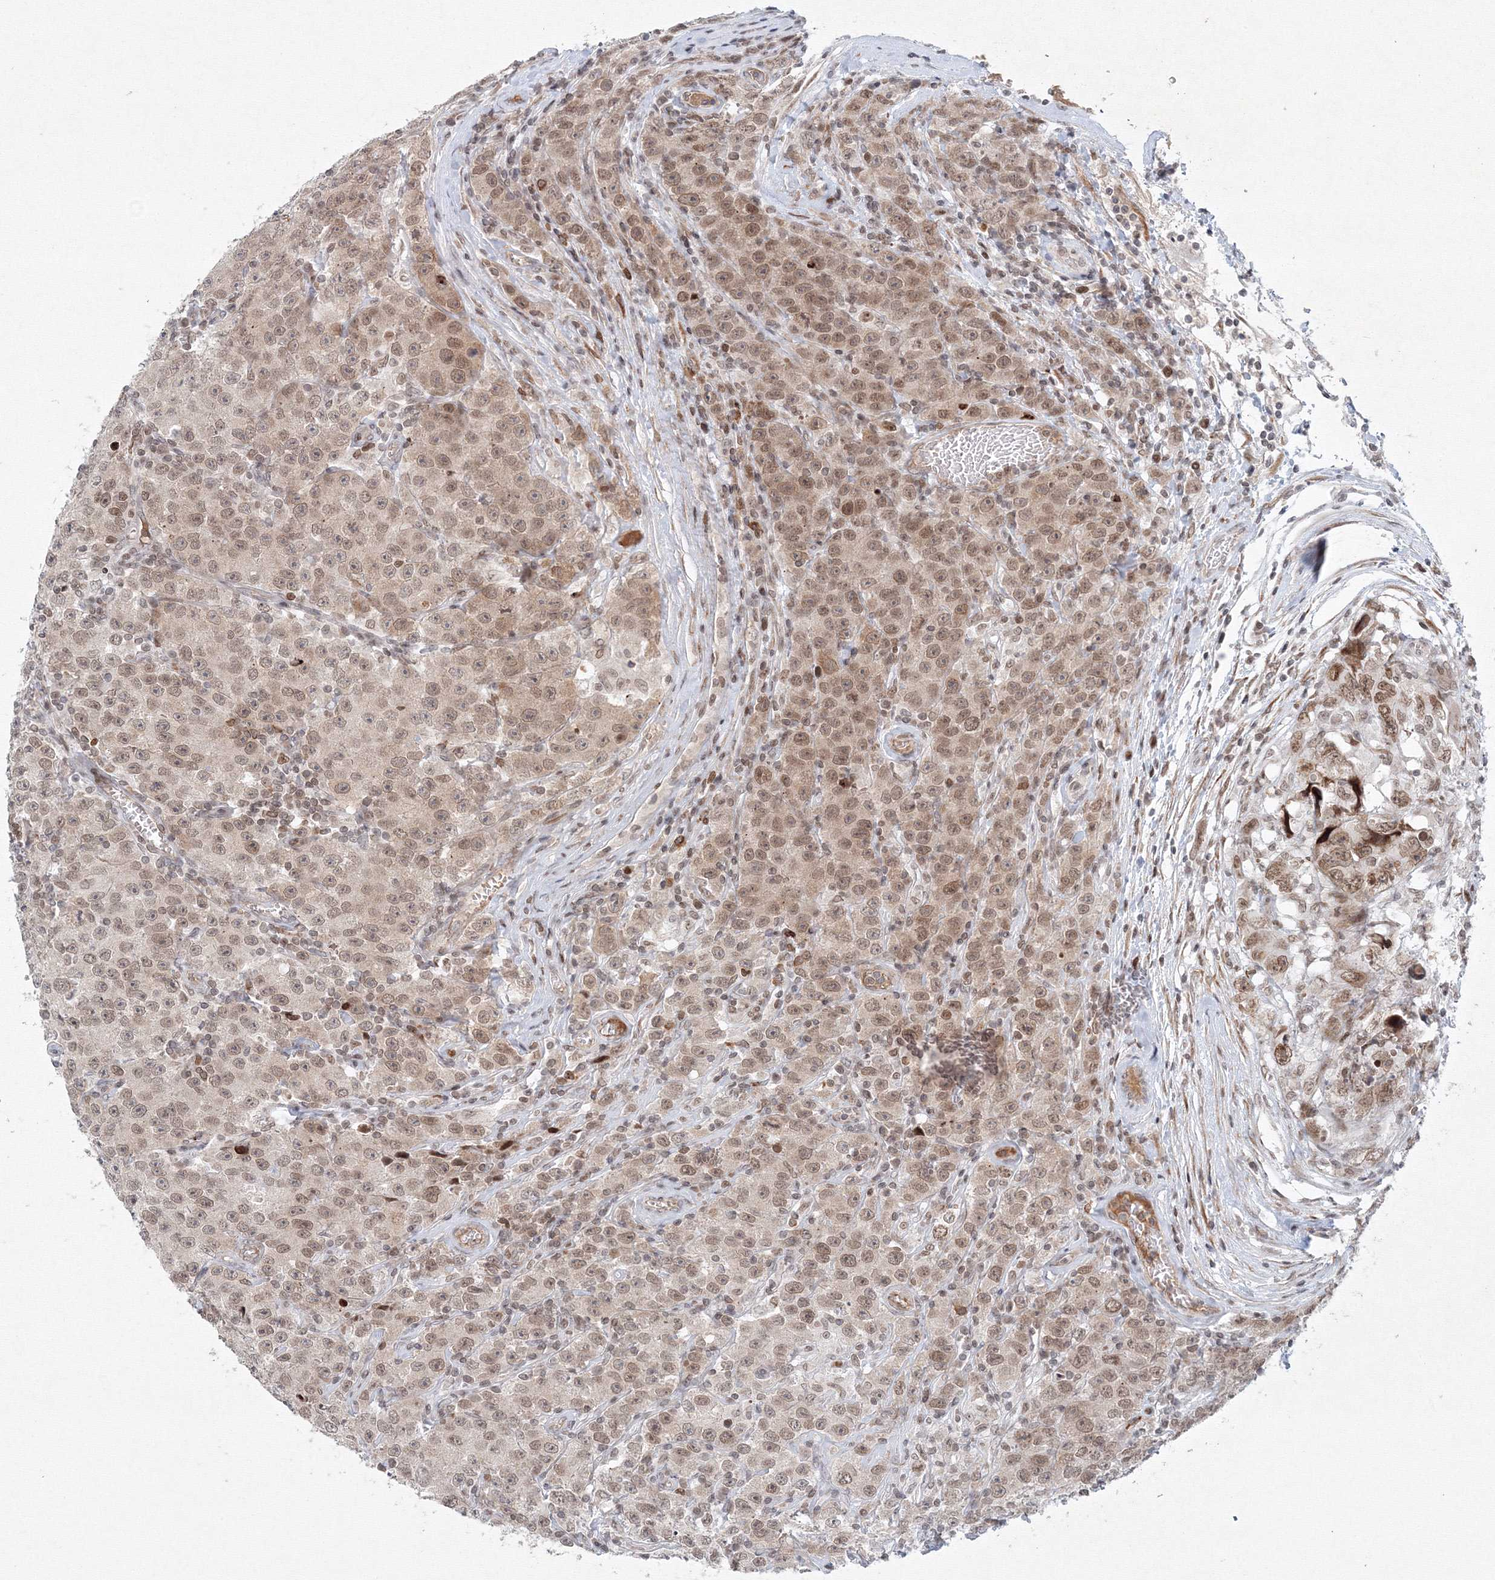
{"staining": {"intensity": "weak", "quantity": "25%-75%", "location": "cytoplasmic/membranous,nuclear"}, "tissue": "testis cancer", "cell_type": "Tumor cells", "image_type": "cancer", "snomed": [{"axis": "morphology", "description": "Seminoma, NOS"}, {"axis": "morphology", "description": "Carcinoma, Embryonal, NOS"}, {"axis": "topography", "description": "Testis"}], "caption": "Protein analysis of testis embryonal carcinoma tissue exhibits weak cytoplasmic/membranous and nuclear positivity in about 25%-75% of tumor cells.", "gene": "KIF4A", "patient": {"sex": "male", "age": 43}}